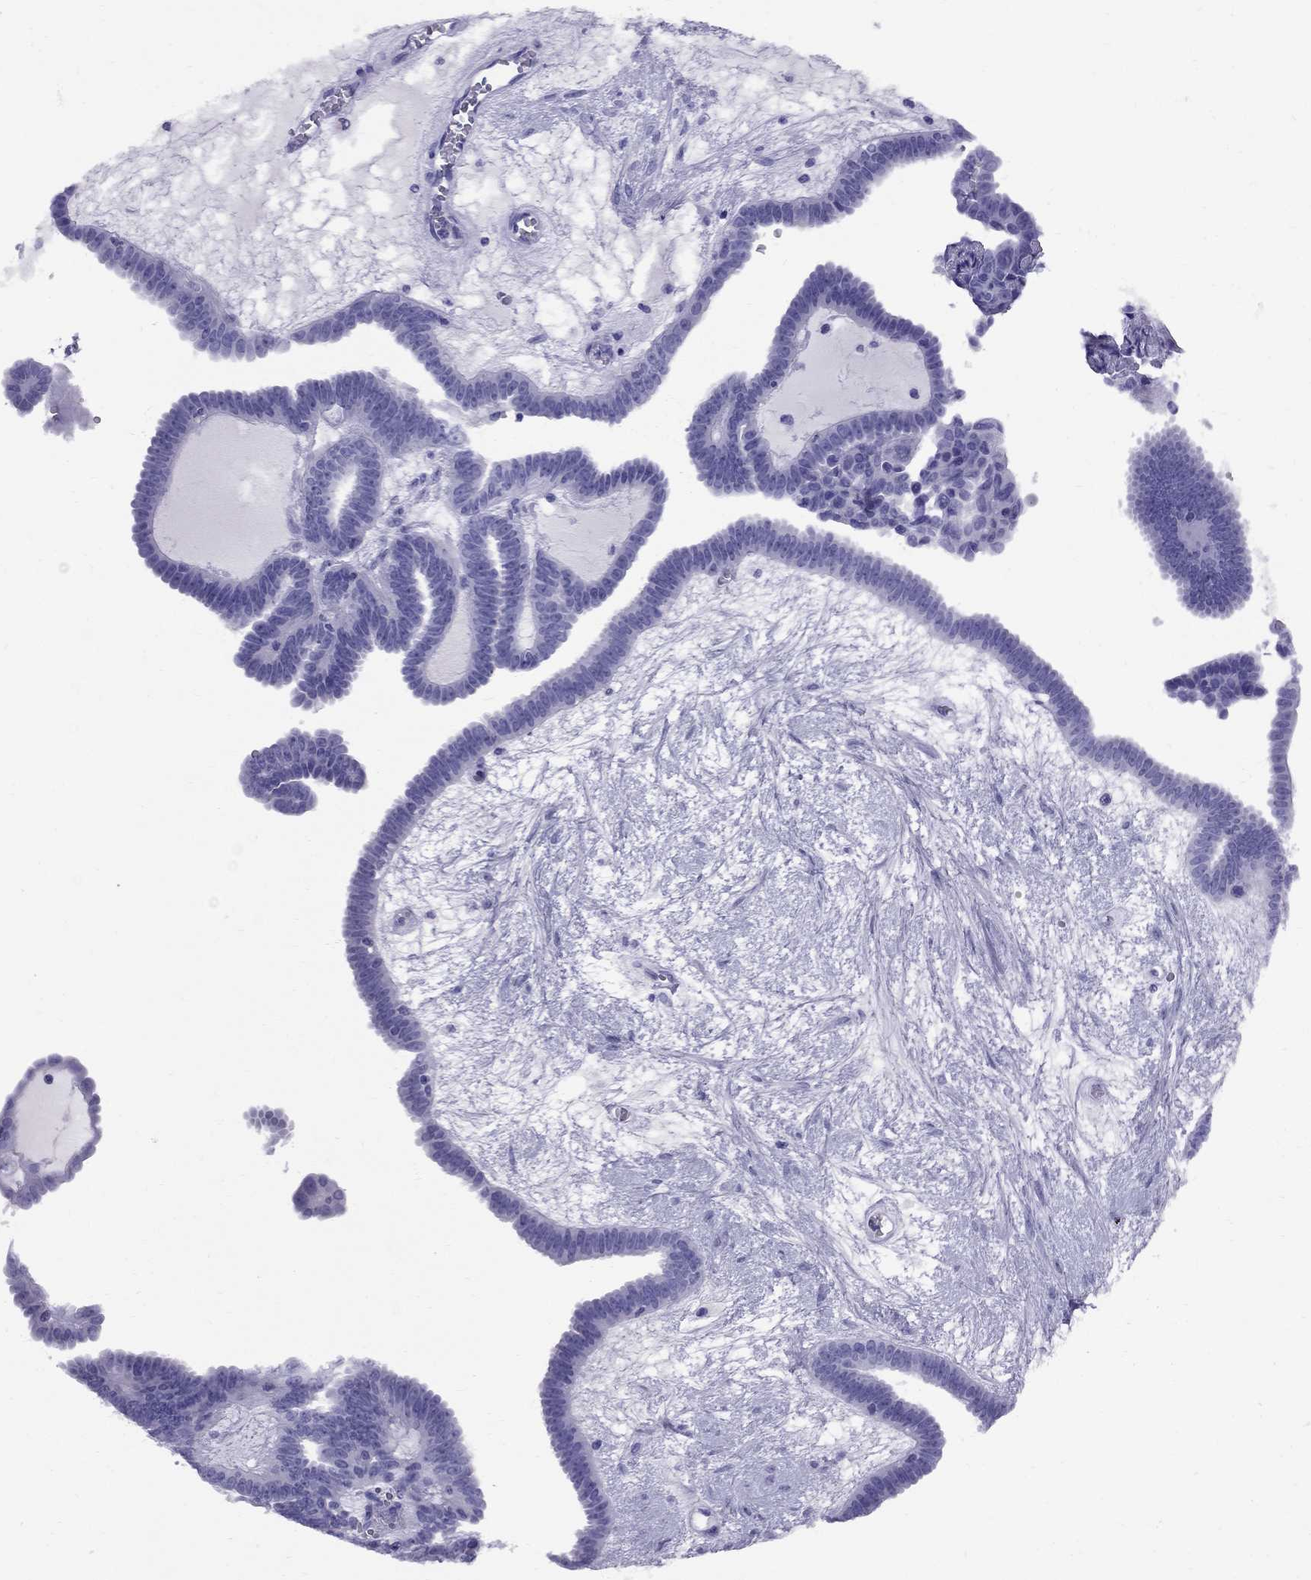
{"staining": {"intensity": "negative", "quantity": "none", "location": "none"}, "tissue": "ovarian cancer", "cell_type": "Tumor cells", "image_type": "cancer", "snomed": [{"axis": "morphology", "description": "Cystadenocarcinoma, serous, NOS"}, {"axis": "topography", "description": "Ovary"}], "caption": "Ovarian cancer (serous cystadenocarcinoma) was stained to show a protein in brown. There is no significant staining in tumor cells.", "gene": "AVPR1B", "patient": {"sex": "female", "age": 71}}